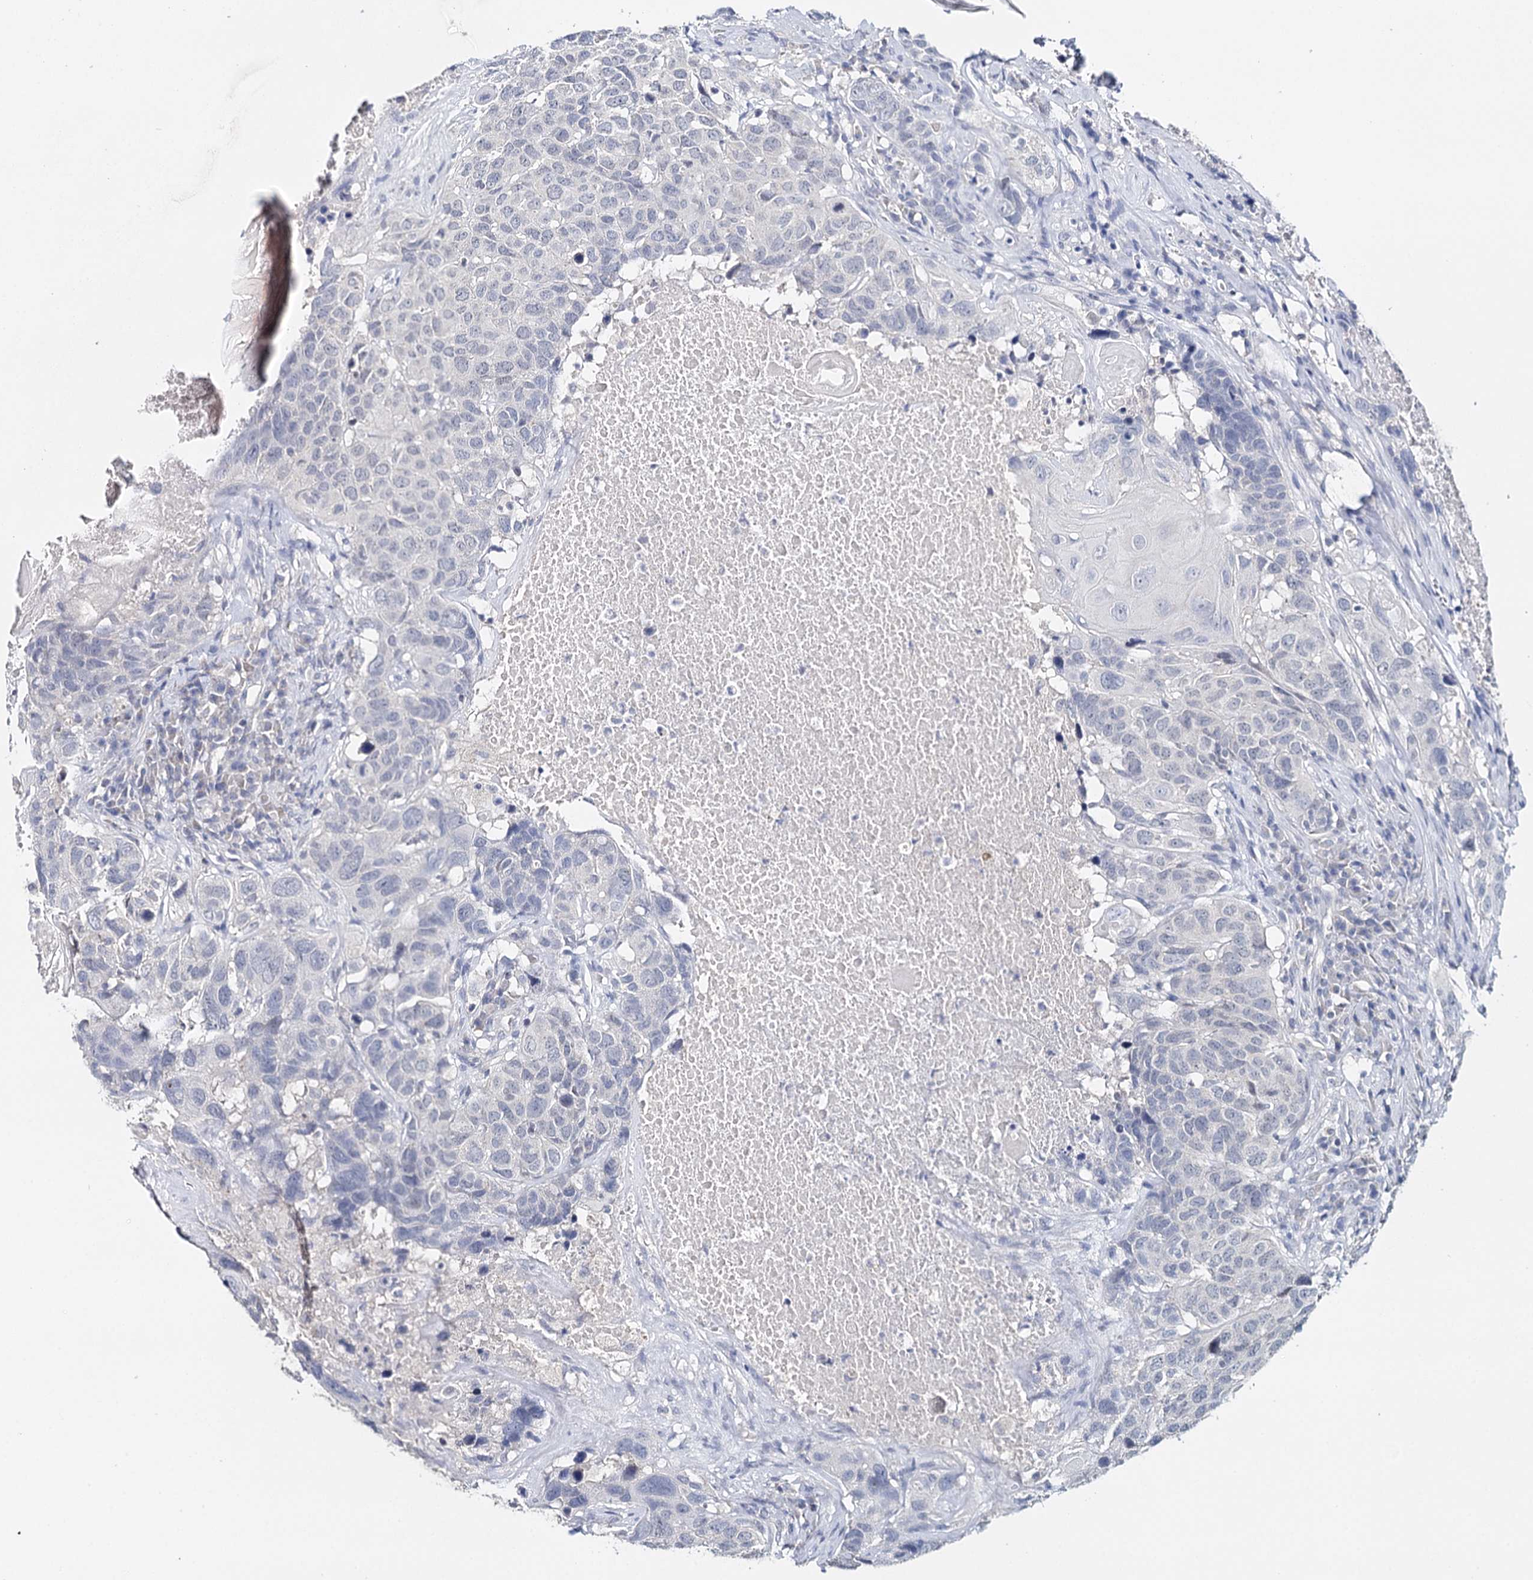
{"staining": {"intensity": "negative", "quantity": "none", "location": "none"}, "tissue": "head and neck cancer", "cell_type": "Tumor cells", "image_type": "cancer", "snomed": [{"axis": "morphology", "description": "Squamous cell carcinoma, NOS"}, {"axis": "topography", "description": "Head-Neck"}], "caption": "This is an IHC image of human head and neck cancer (squamous cell carcinoma). There is no expression in tumor cells.", "gene": "TP53", "patient": {"sex": "male", "age": 66}}